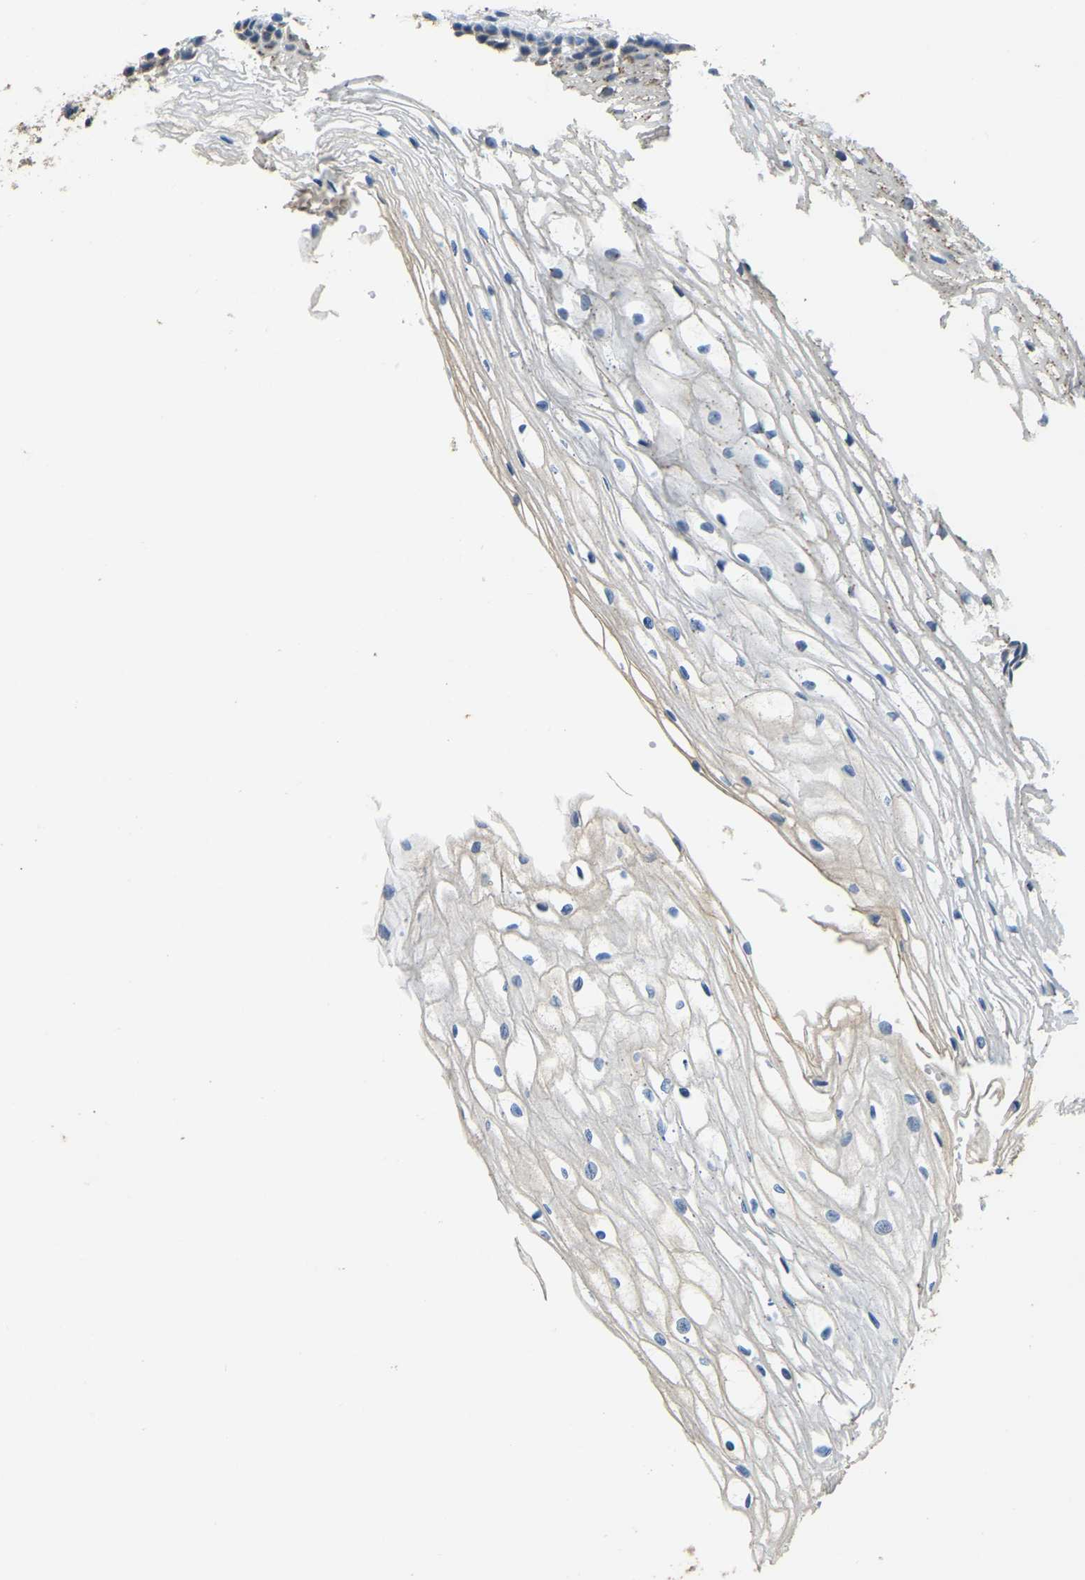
{"staining": {"intensity": "moderate", "quantity": "25%-75%", "location": "cytoplasmic/membranous"}, "tissue": "cervix", "cell_type": "Glandular cells", "image_type": "normal", "snomed": [{"axis": "morphology", "description": "Normal tissue, NOS"}, {"axis": "topography", "description": "Cervix"}], "caption": "Cervix stained with a brown dye exhibits moderate cytoplasmic/membranous positive positivity in about 25%-75% of glandular cells.", "gene": "FAM174A", "patient": {"sex": "female", "age": 77}}